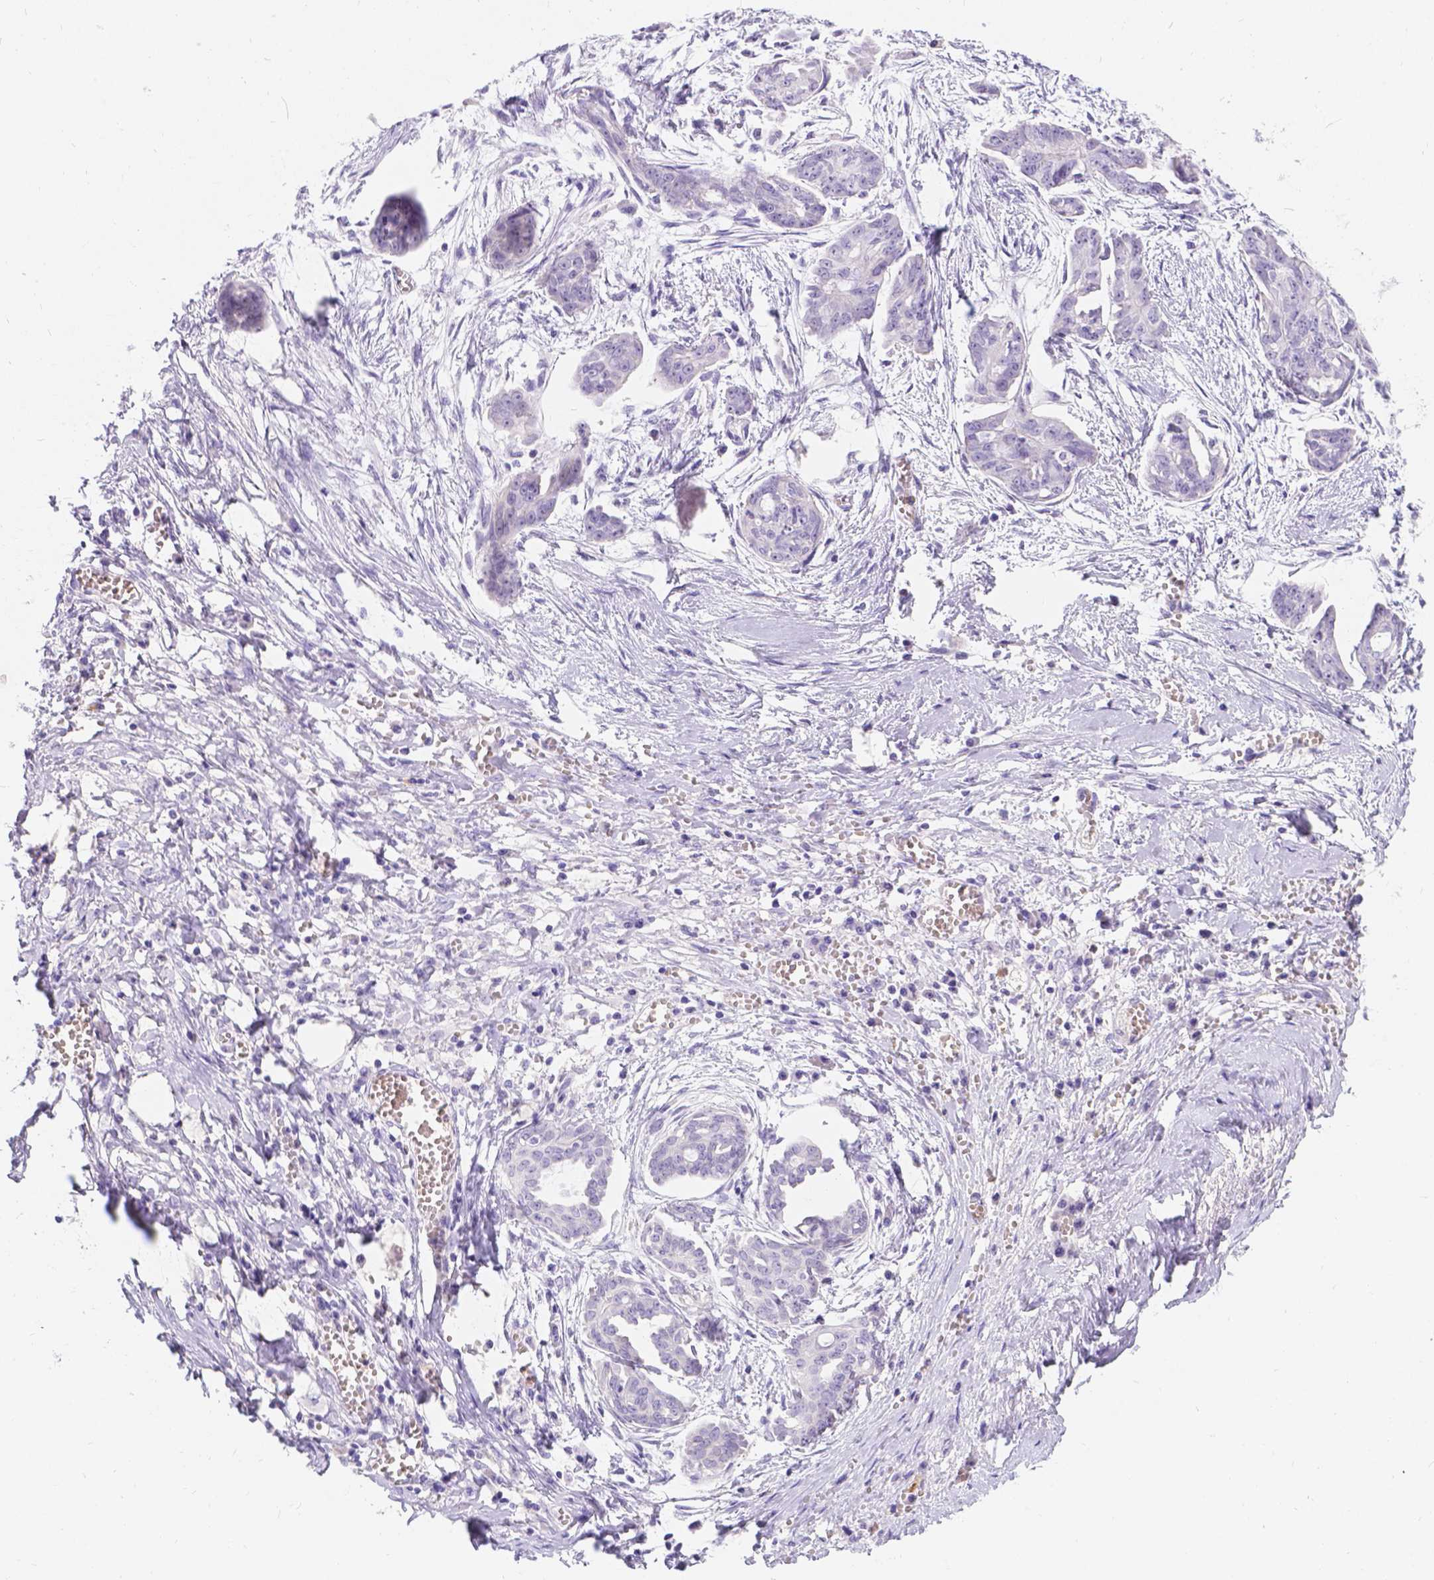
{"staining": {"intensity": "negative", "quantity": "none", "location": "none"}, "tissue": "ovarian cancer", "cell_type": "Tumor cells", "image_type": "cancer", "snomed": [{"axis": "morphology", "description": "Cystadenocarcinoma, serous, NOS"}, {"axis": "topography", "description": "Ovary"}], "caption": "Histopathology image shows no protein positivity in tumor cells of ovarian cancer (serous cystadenocarcinoma) tissue.", "gene": "GNRHR", "patient": {"sex": "female", "age": 71}}